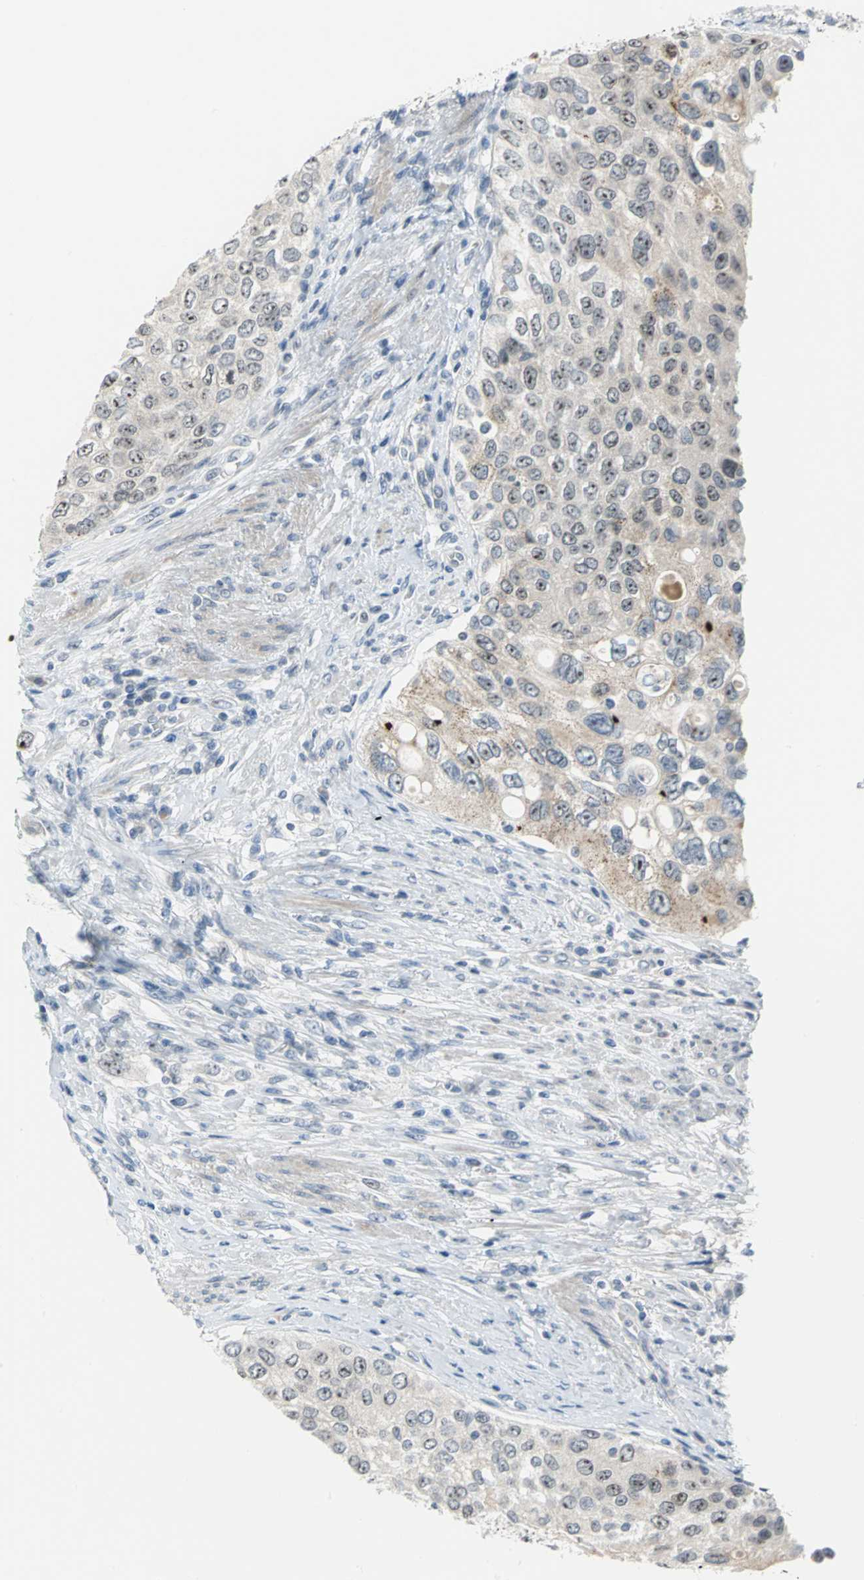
{"staining": {"intensity": "strong", "quantity": ">75%", "location": "nuclear"}, "tissue": "urothelial cancer", "cell_type": "Tumor cells", "image_type": "cancer", "snomed": [{"axis": "morphology", "description": "Urothelial carcinoma, High grade"}, {"axis": "topography", "description": "Urinary bladder"}], "caption": "Strong nuclear protein positivity is appreciated in about >75% of tumor cells in urothelial cancer.", "gene": "MYBBP1A", "patient": {"sex": "female", "age": 56}}